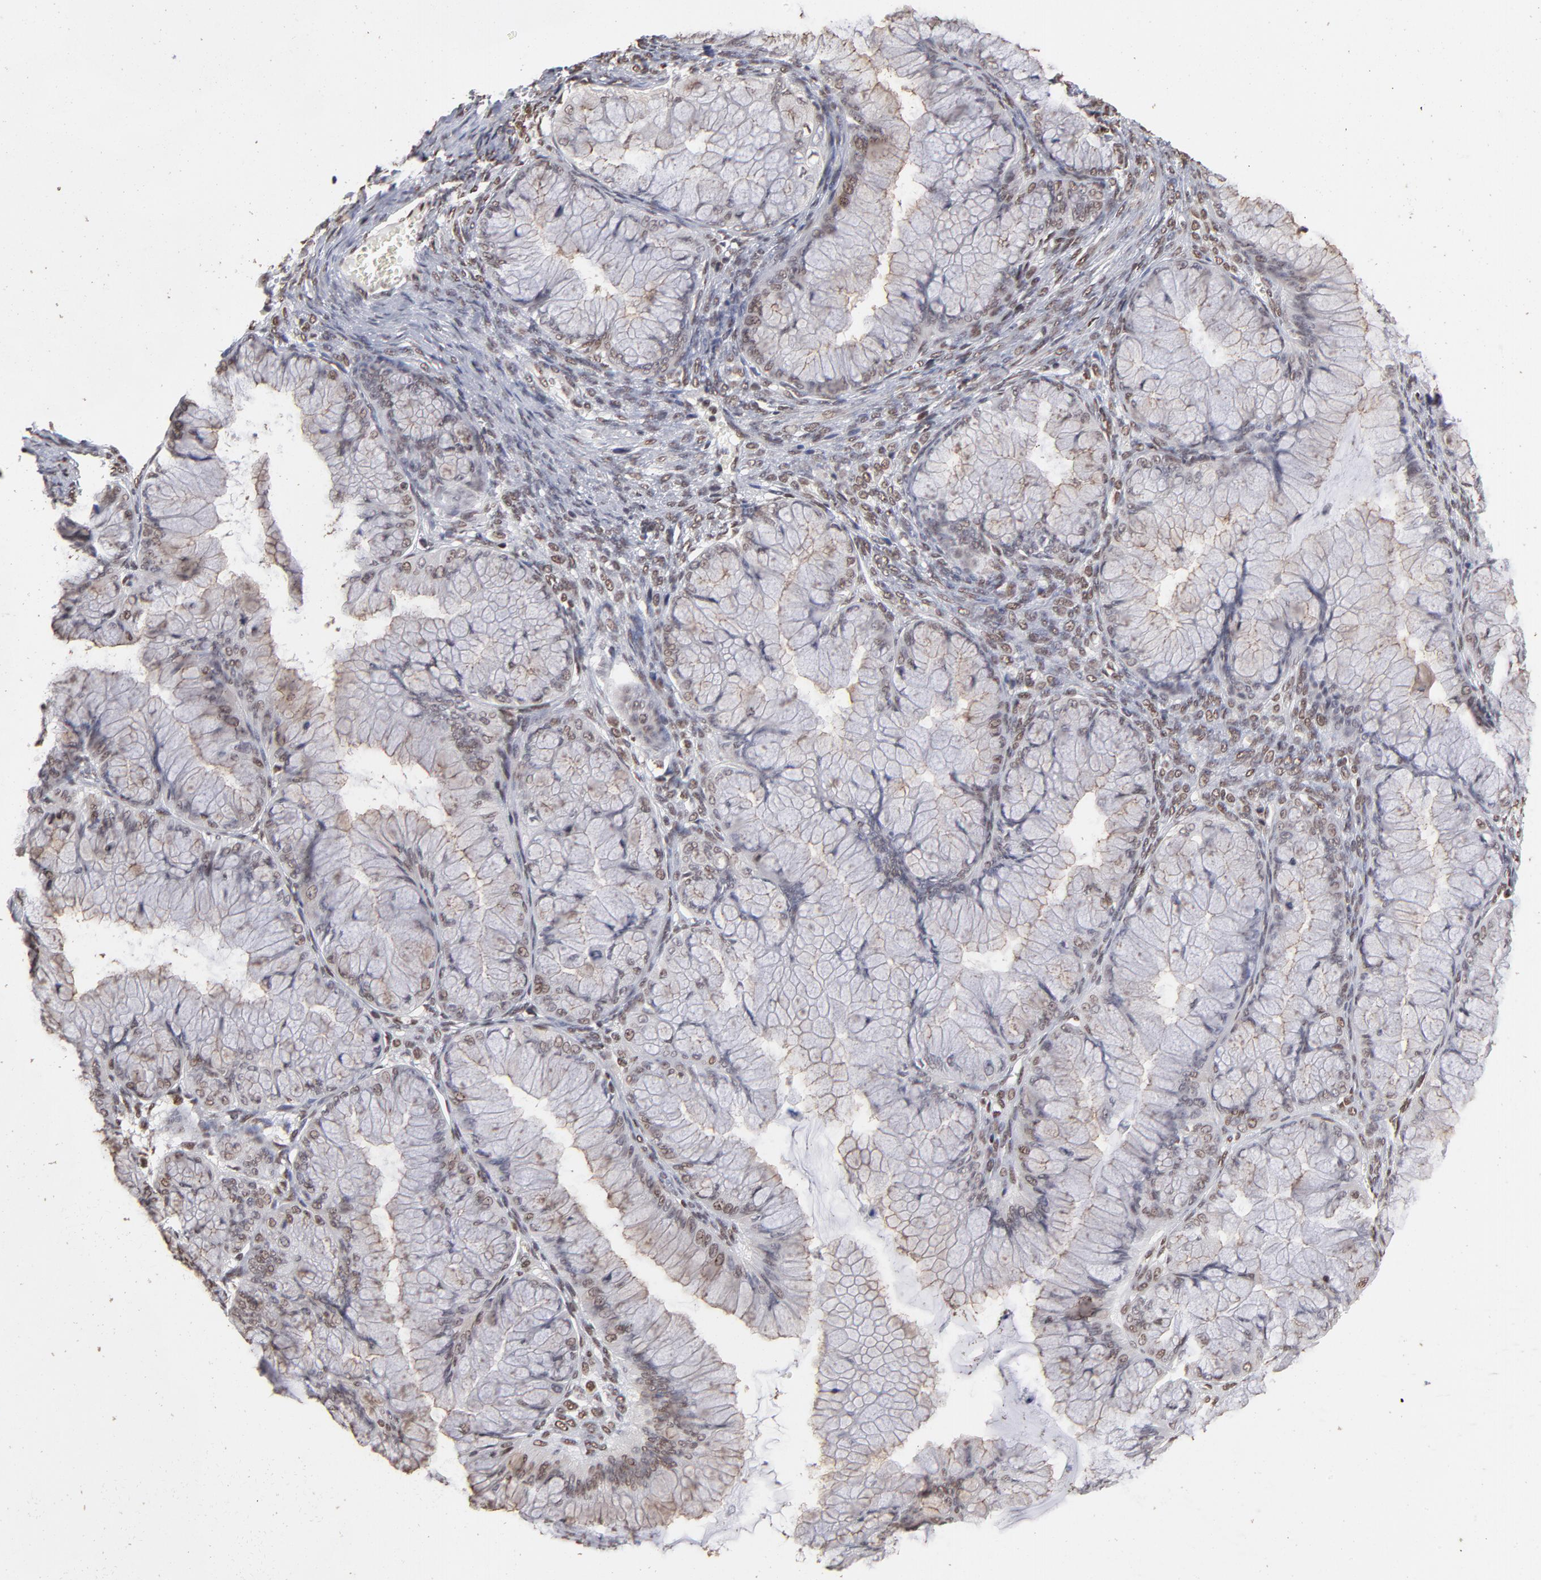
{"staining": {"intensity": "weak", "quantity": "25%-75%", "location": "nuclear"}, "tissue": "ovarian cancer", "cell_type": "Tumor cells", "image_type": "cancer", "snomed": [{"axis": "morphology", "description": "Cystadenocarcinoma, mucinous, NOS"}, {"axis": "topography", "description": "Ovary"}], "caption": "A brown stain shows weak nuclear expression of a protein in ovarian cancer (mucinous cystadenocarcinoma) tumor cells. (DAB IHC with brightfield microscopy, high magnification).", "gene": "ZNF3", "patient": {"sex": "female", "age": 63}}